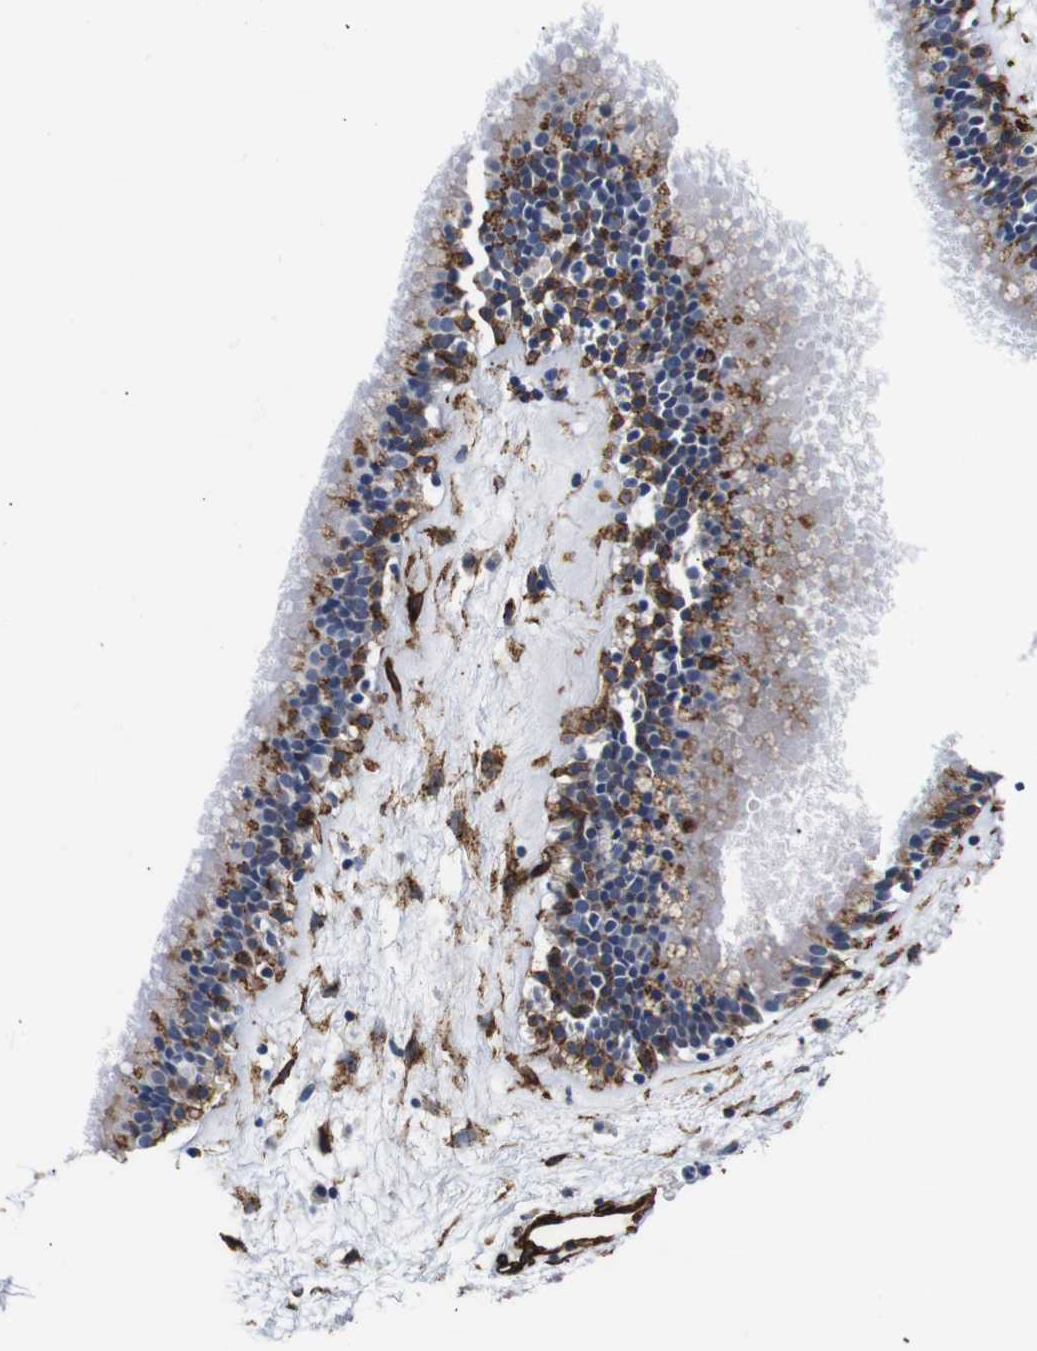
{"staining": {"intensity": "strong", "quantity": "25%-75%", "location": "cytoplasmic/membranous"}, "tissue": "nasopharynx", "cell_type": "Respiratory epithelial cells", "image_type": "normal", "snomed": [{"axis": "morphology", "description": "Normal tissue, NOS"}, {"axis": "morphology", "description": "Inflammation, NOS"}, {"axis": "topography", "description": "Nasopharynx"}], "caption": "A histopathology image of human nasopharynx stained for a protein shows strong cytoplasmic/membranous brown staining in respiratory epithelial cells. (Brightfield microscopy of DAB IHC at high magnification).", "gene": "CAV2", "patient": {"sex": "male", "age": 48}}